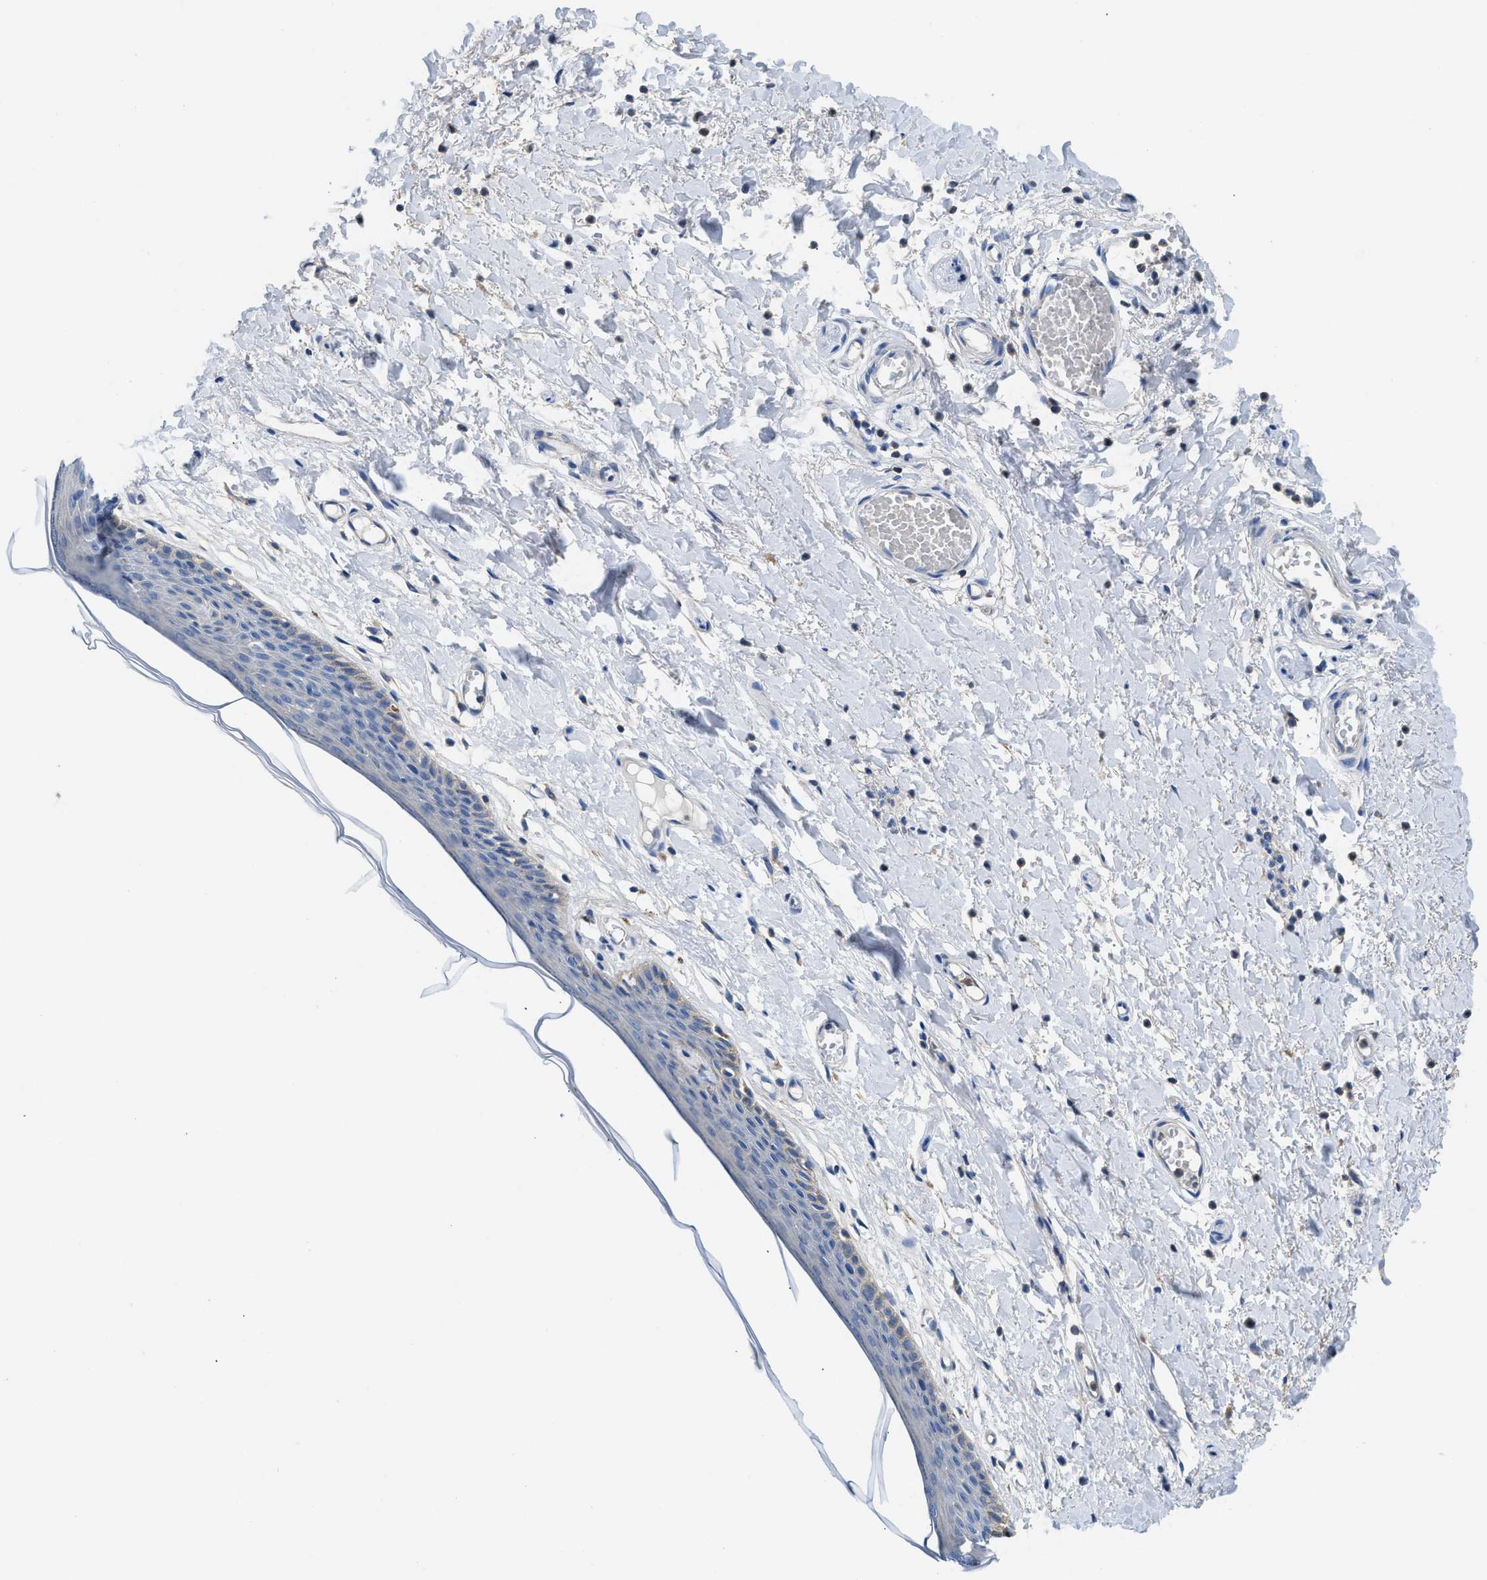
{"staining": {"intensity": "weak", "quantity": "<25%", "location": "cytoplasmic/membranous"}, "tissue": "skin", "cell_type": "Epidermal cells", "image_type": "normal", "snomed": [{"axis": "morphology", "description": "Normal tissue, NOS"}, {"axis": "topography", "description": "Vulva"}], "caption": "Immunohistochemical staining of normal human skin displays no significant expression in epidermal cells.", "gene": "SLC25A13", "patient": {"sex": "female", "age": 54}}